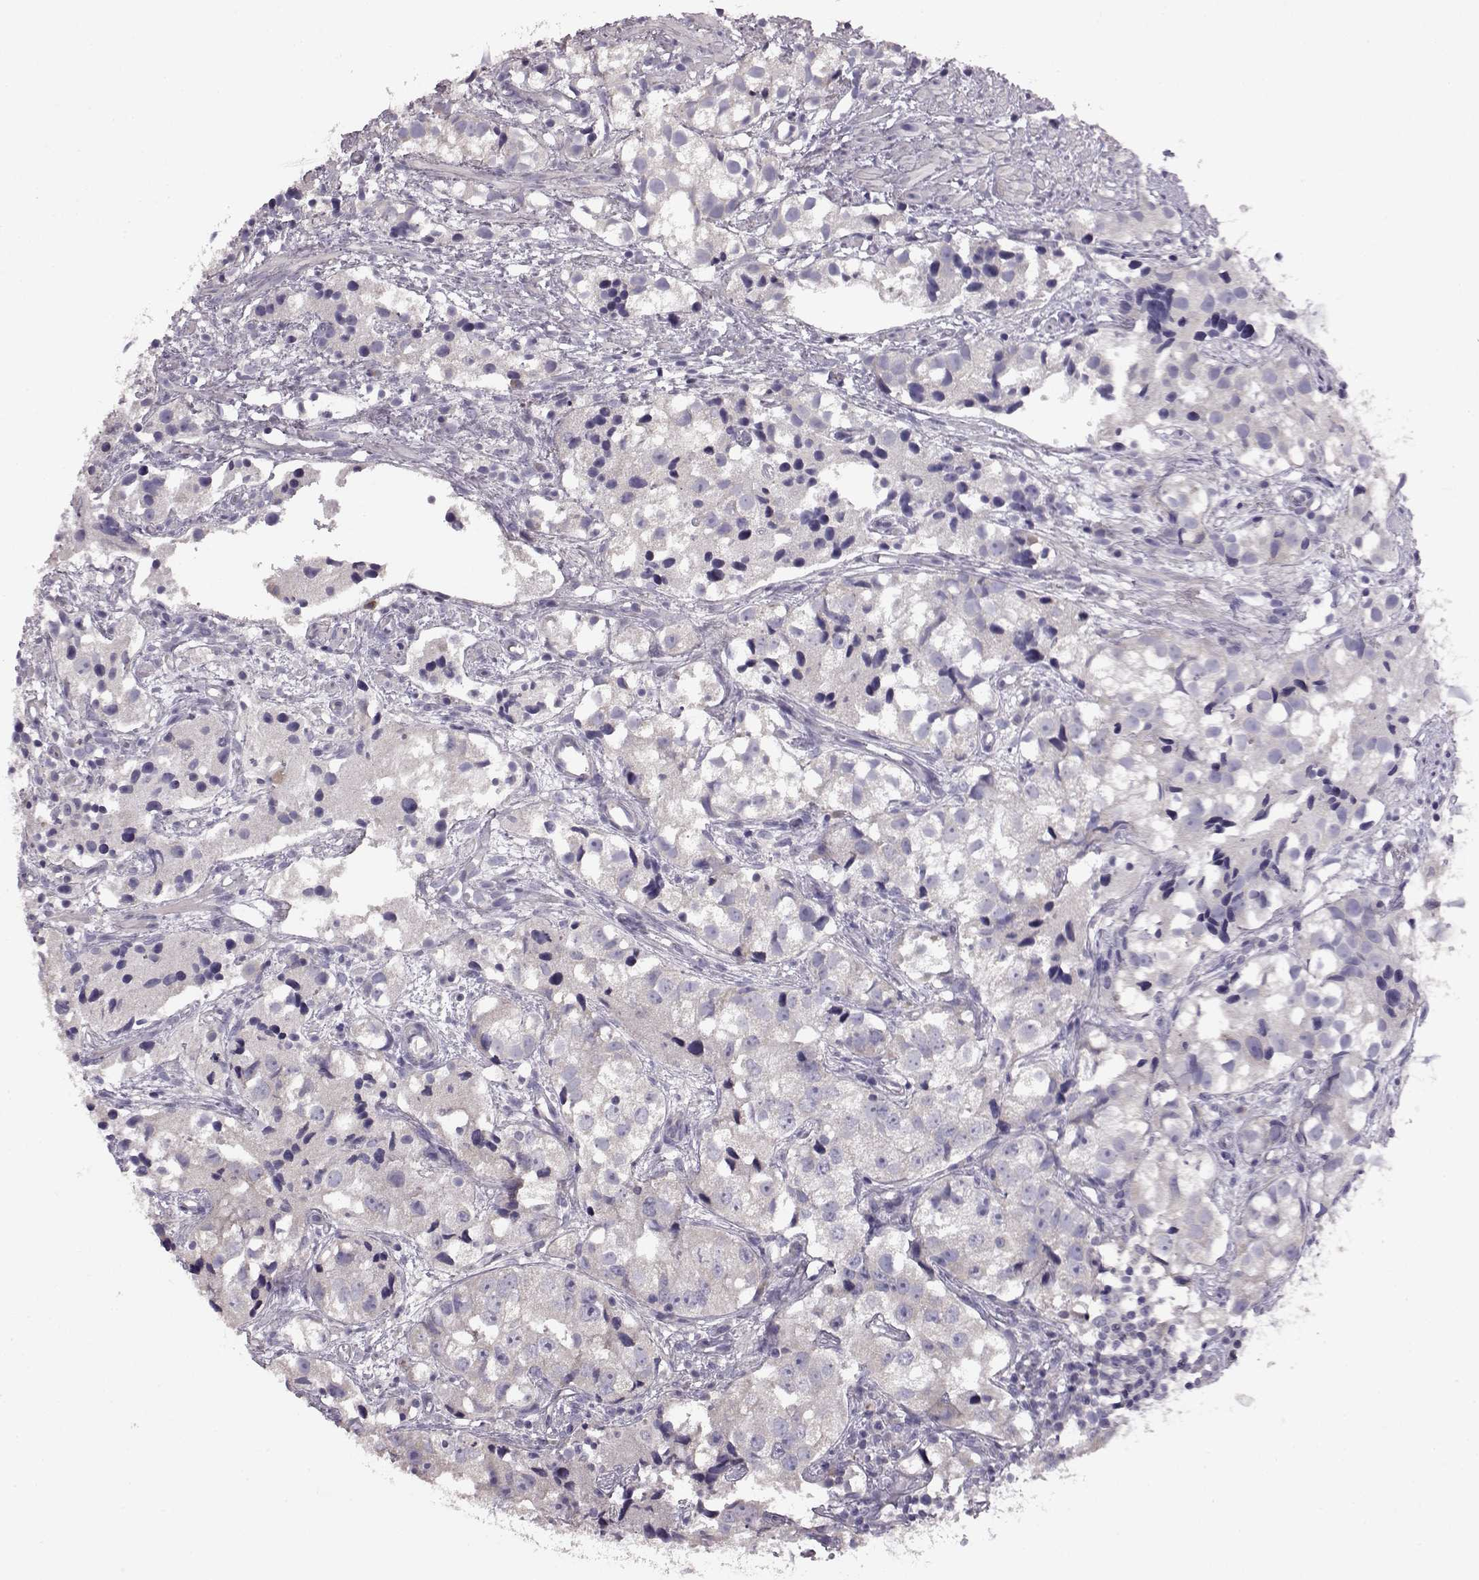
{"staining": {"intensity": "negative", "quantity": "none", "location": "none"}, "tissue": "prostate cancer", "cell_type": "Tumor cells", "image_type": "cancer", "snomed": [{"axis": "morphology", "description": "Adenocarcinoma, High grade"}, {"axis": "topography", "description": "Prostate"}], "caption": "The image shows no staining of tumor cells in prostate cancer.", "gene": "ADGRG2", "patient": {"sex": "male", "age": 68}}